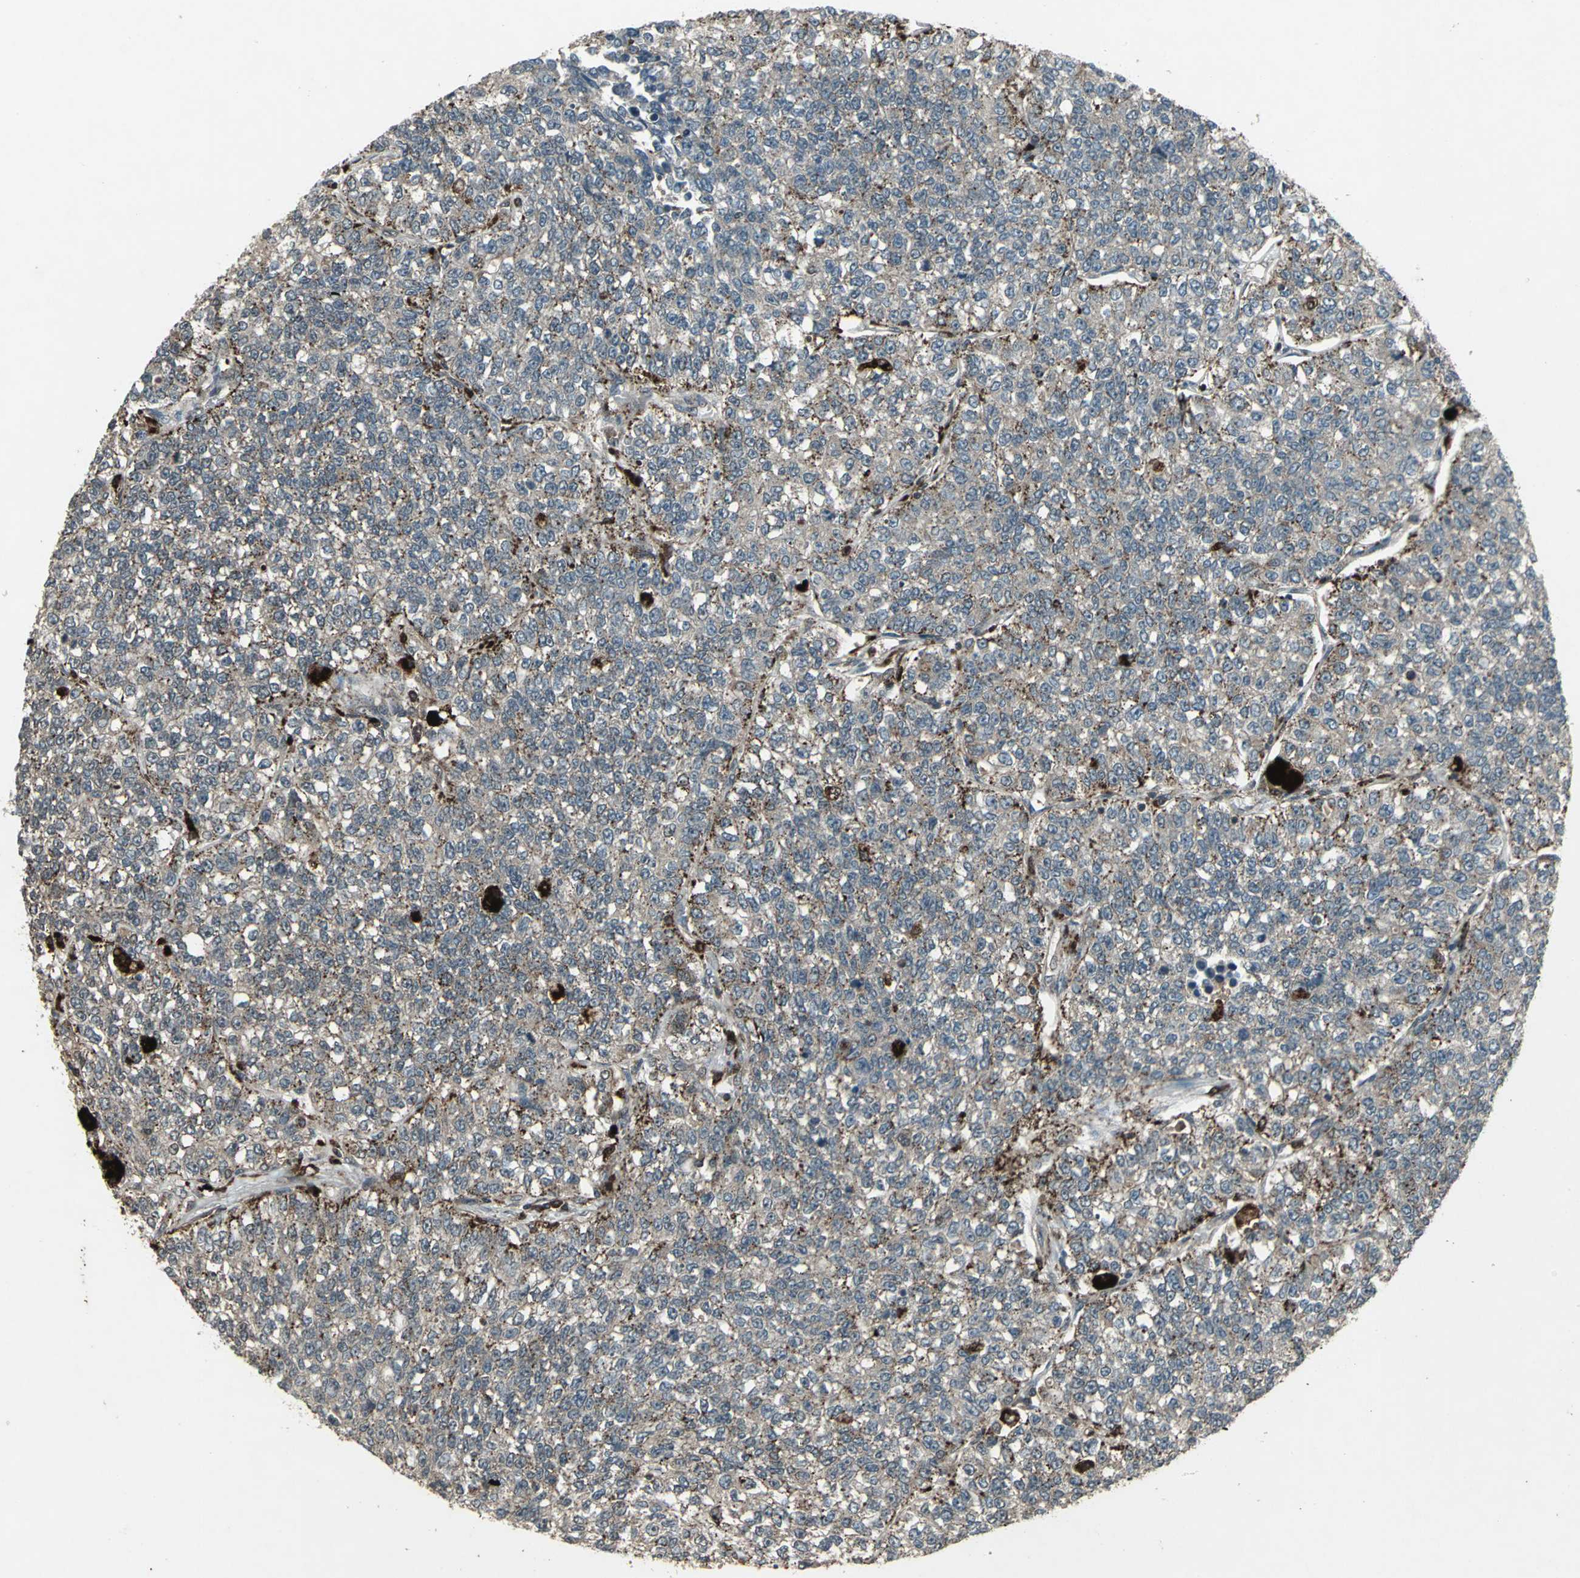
{"staining": {"intensity": "moderate", "quantity": "<25%", "location": "cytoplasmic/membranous"}, "tissue": "lung cancer", "cell_type": "Tumor cells", "image_type": "cancer", "snomed": [{"axis": "morphology", "description": "Adenocarcinoma, NOS"}, {"axis": "topography", "description": "Lung"}], "caption": "Tumor cells display low levels of moderate cytoplasmic/membranous expression in approximately <25% of cells in human adenocarcinoma (lung).", "gene": "PYCARD", "patient": {"sex": "male", "age": 49}}